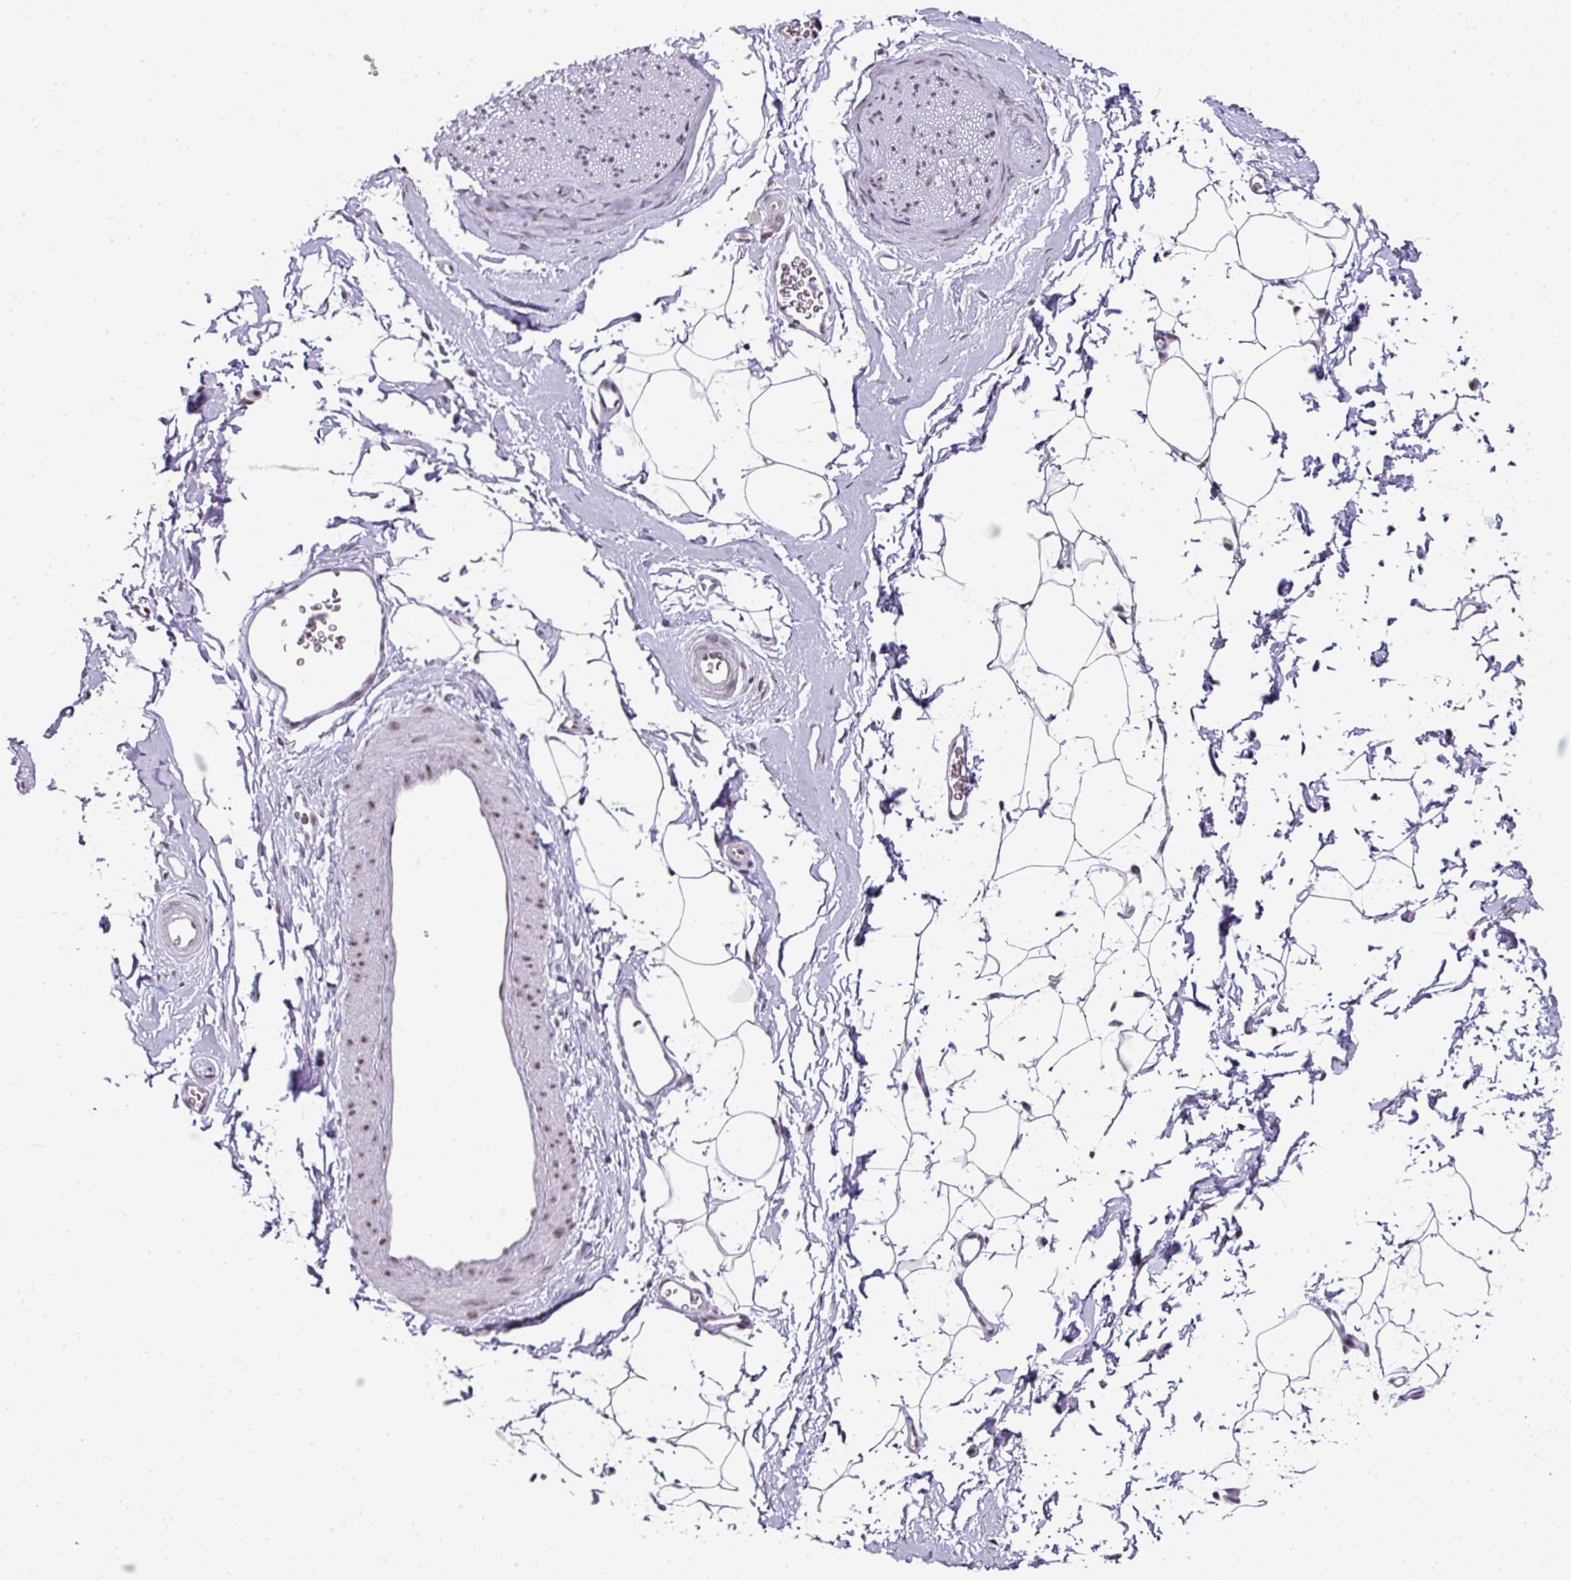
{"staining": {"intensity": "negative", "quantity": "none", "location": "none"}, "tissue": "adipose tissue", "cell_type": "Adipocytes", "image_type": "normal", "snomed": [{"axis": "morphology", "description": "Normal tissue, NOS"}, {"axis": "morphology", "description": "Adenocarcinoma, High grade"}, {"axis": "topography", "description": "Prostate"}, {"axis": "topography", "description": "Peripheral nerve tissue"}], "caption": "IHC histopathology image of benign adipose tissue: human adipose tissue stained with DAB shows no significant protein expression in adipocytes.", "gene": "NFYA", "patient": {"sex": "male", "age": 68}}